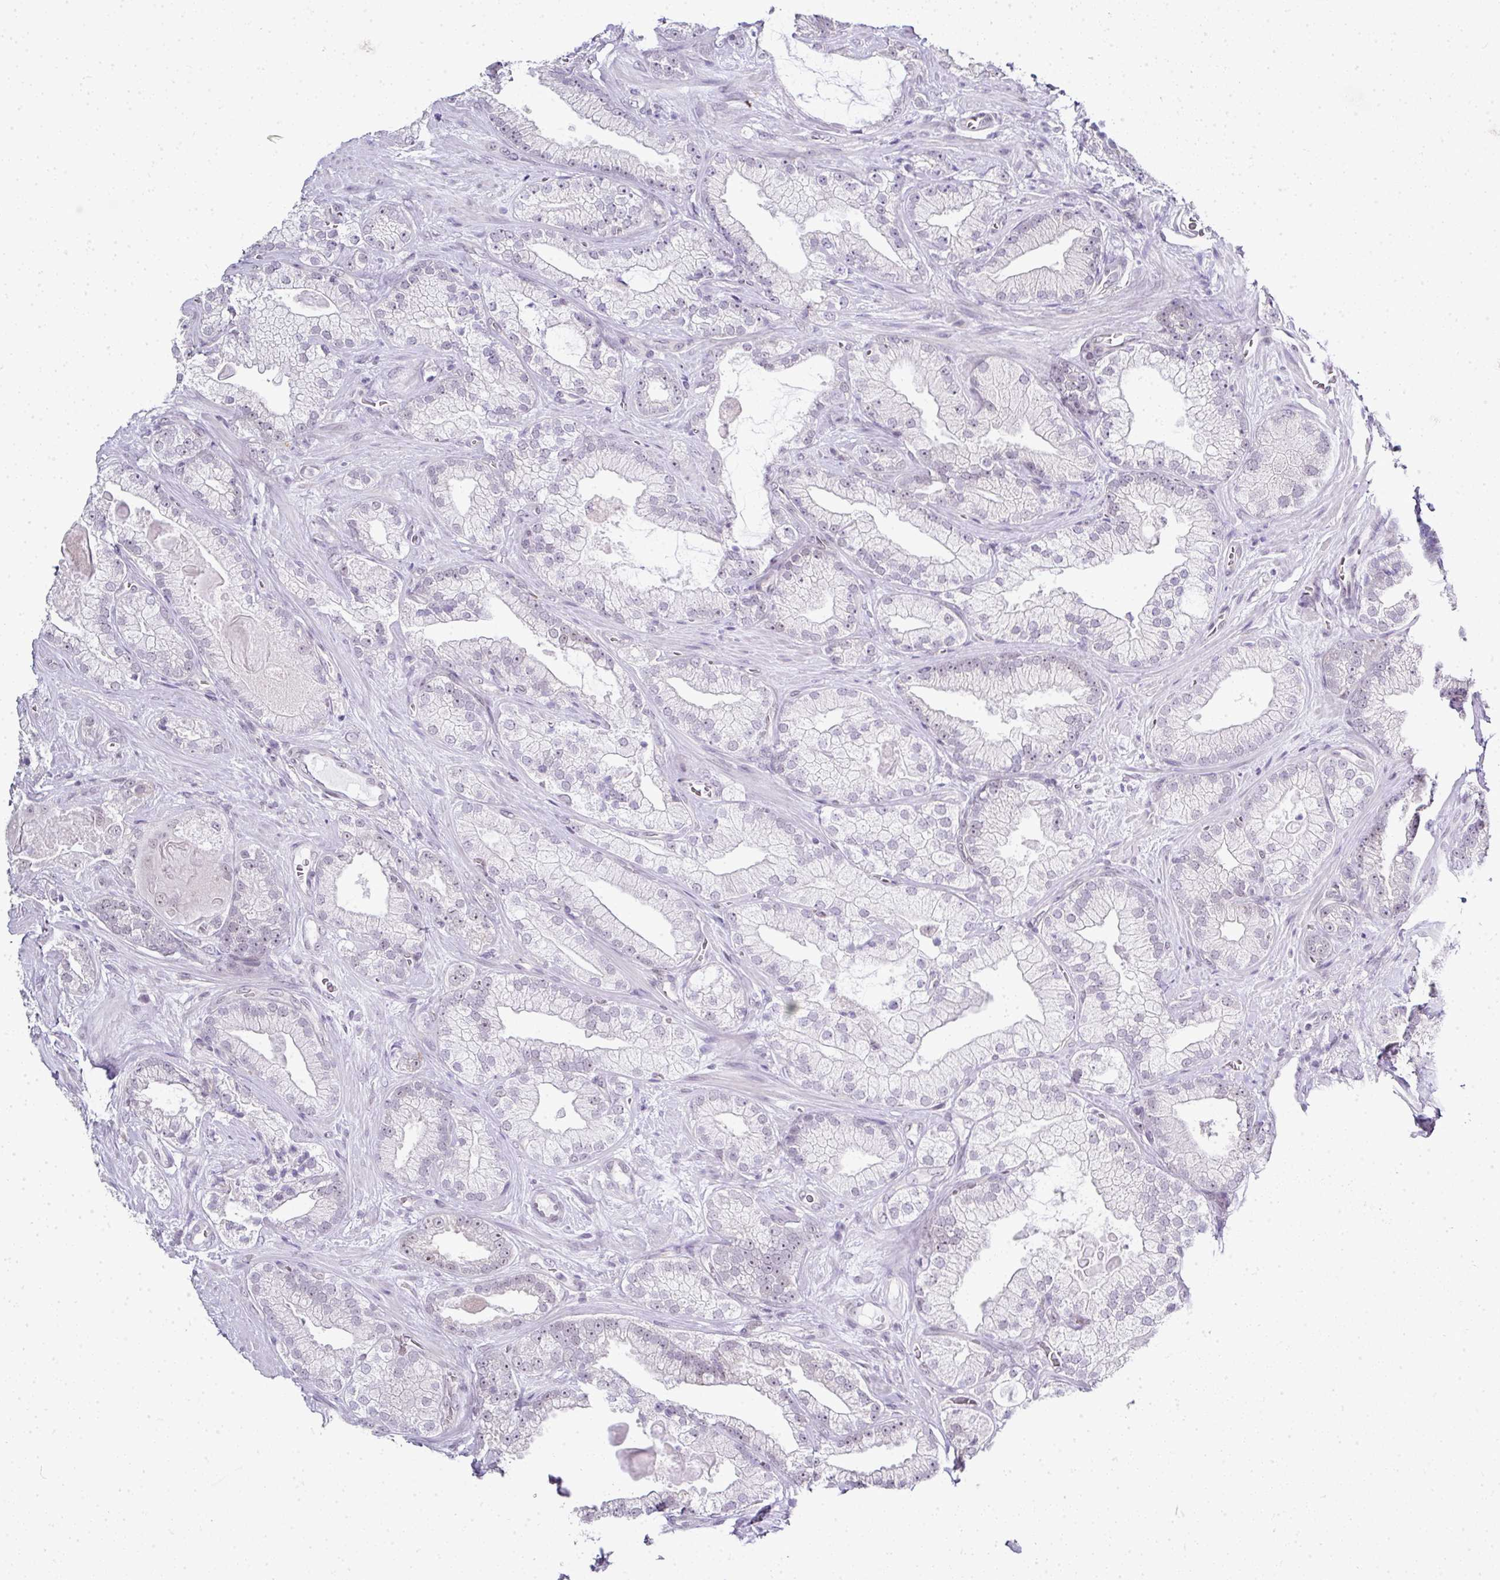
{"staining": {"intensity": "negative", "quantity": "none", "location": "none"}, "tissue": "prostate cancer", "cell_type": "Tumor cells", "image_type": "cancer", "snomed": [{"axis": "morphology", "description": "Adenocarcinoma, High grade"}, {"axis": "topography", "description": "Prostate"}], "caption": "A photomicrograph of prostate cancer (adenocarcinoma (high-grade)) stained for a protein exhibits no brown staining in tumor cells.", "gene": "FAM32A", "patient": {"sex": "male", "age": 68}}